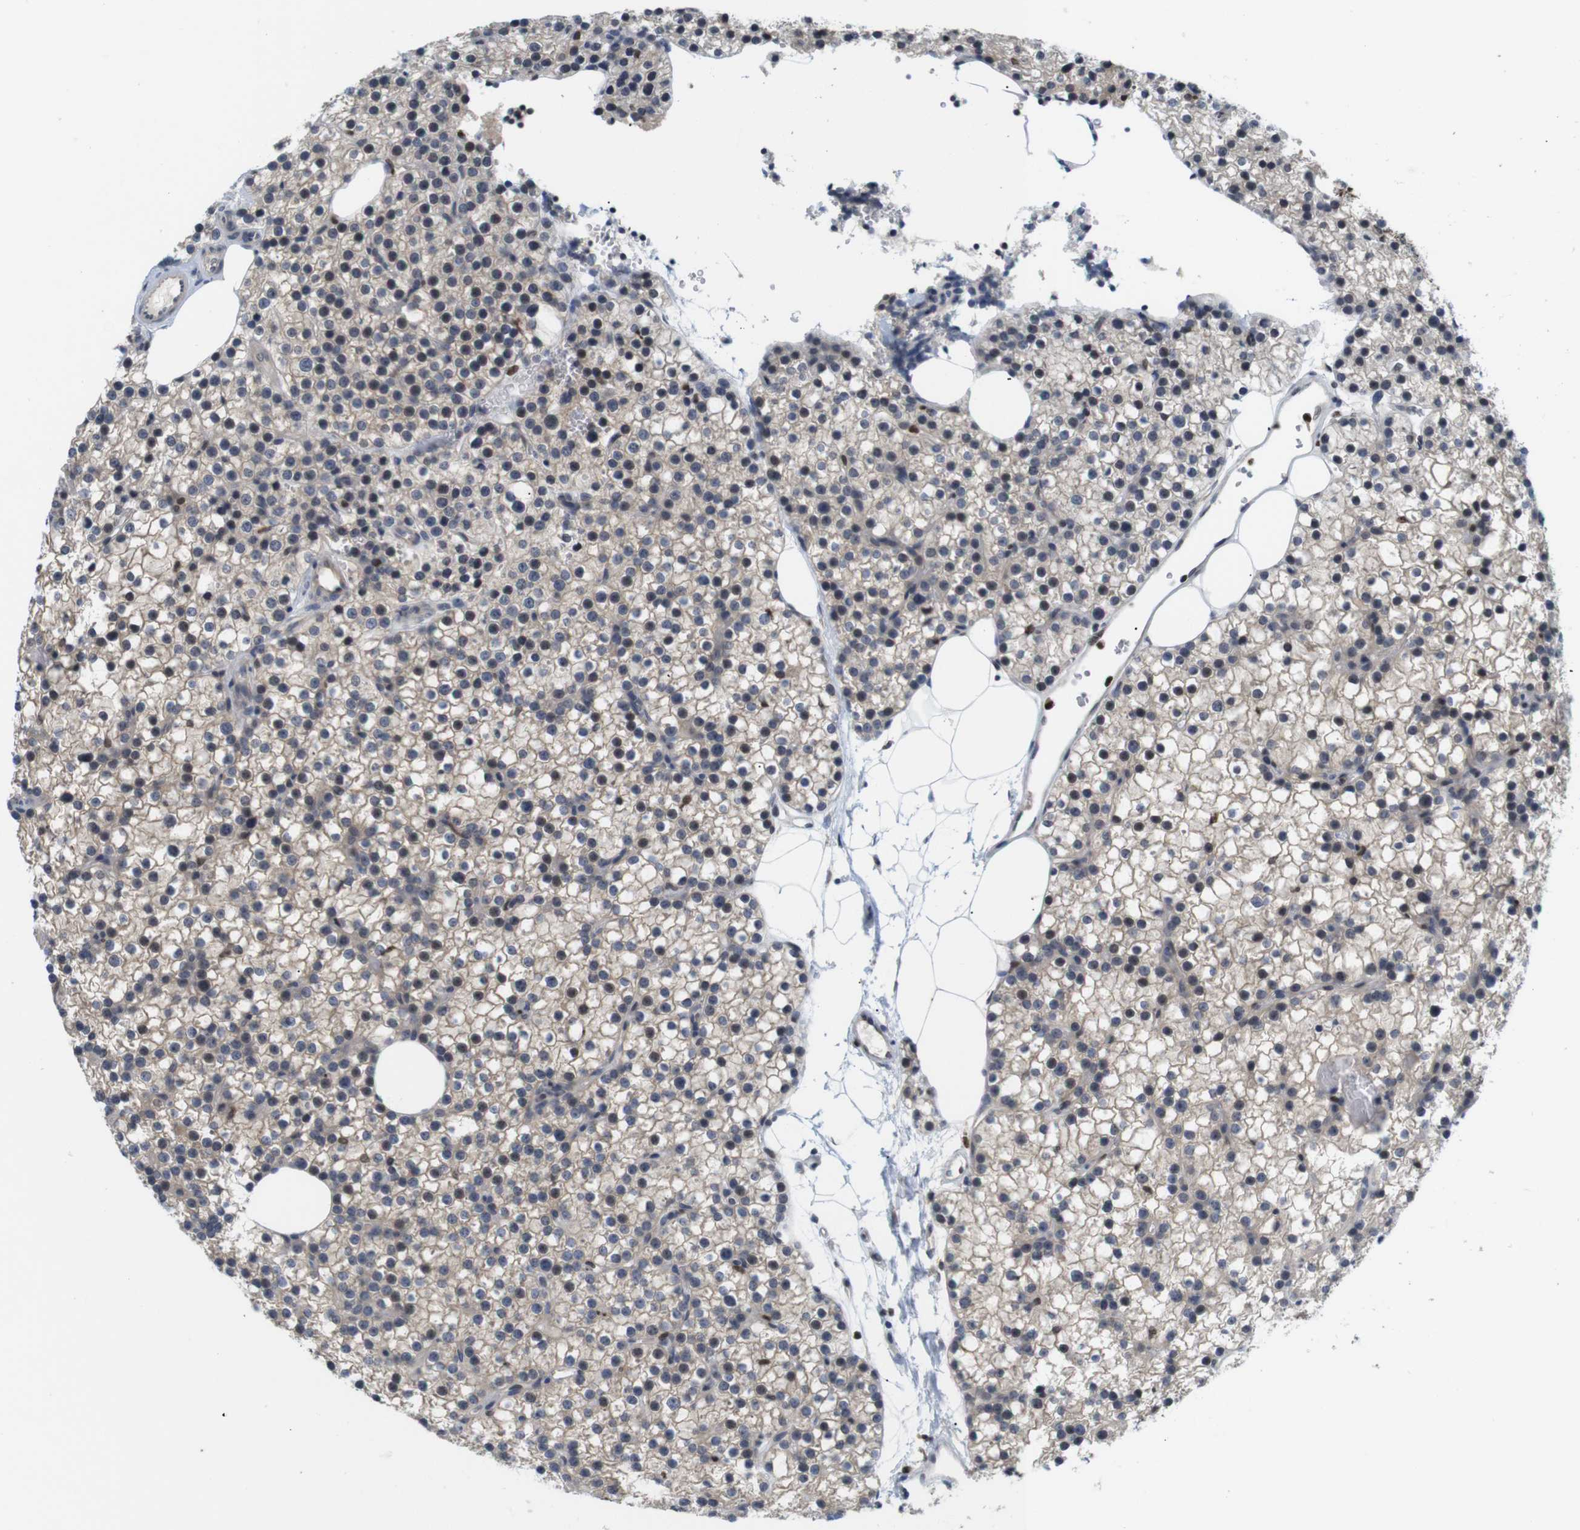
{"staining": {"intensity": "moderate", "quantity": ">75%", "location": "cytoplasmic/membranous,nuclear"}, "tissue": "parathyroid gland", "cell_type": "Glandular cells", "image_type": "normal", "snomed": [{"axis": "morphology", "description": "Normal tissue, NOS"}, {"axis": "morphology", "description": "Adenoma, NOS"}, {"axis": "topography", "description": "Parathyroid gland"}], "caption": "DAB immunohistochemical staining of benign human parathyroid gland reveals moderate cytoplasmic/membranous,nuclear protein staining in about >75% of glandular cells.", "gene": "MBD1", "patient": {"sex": "female", "age": 70}}